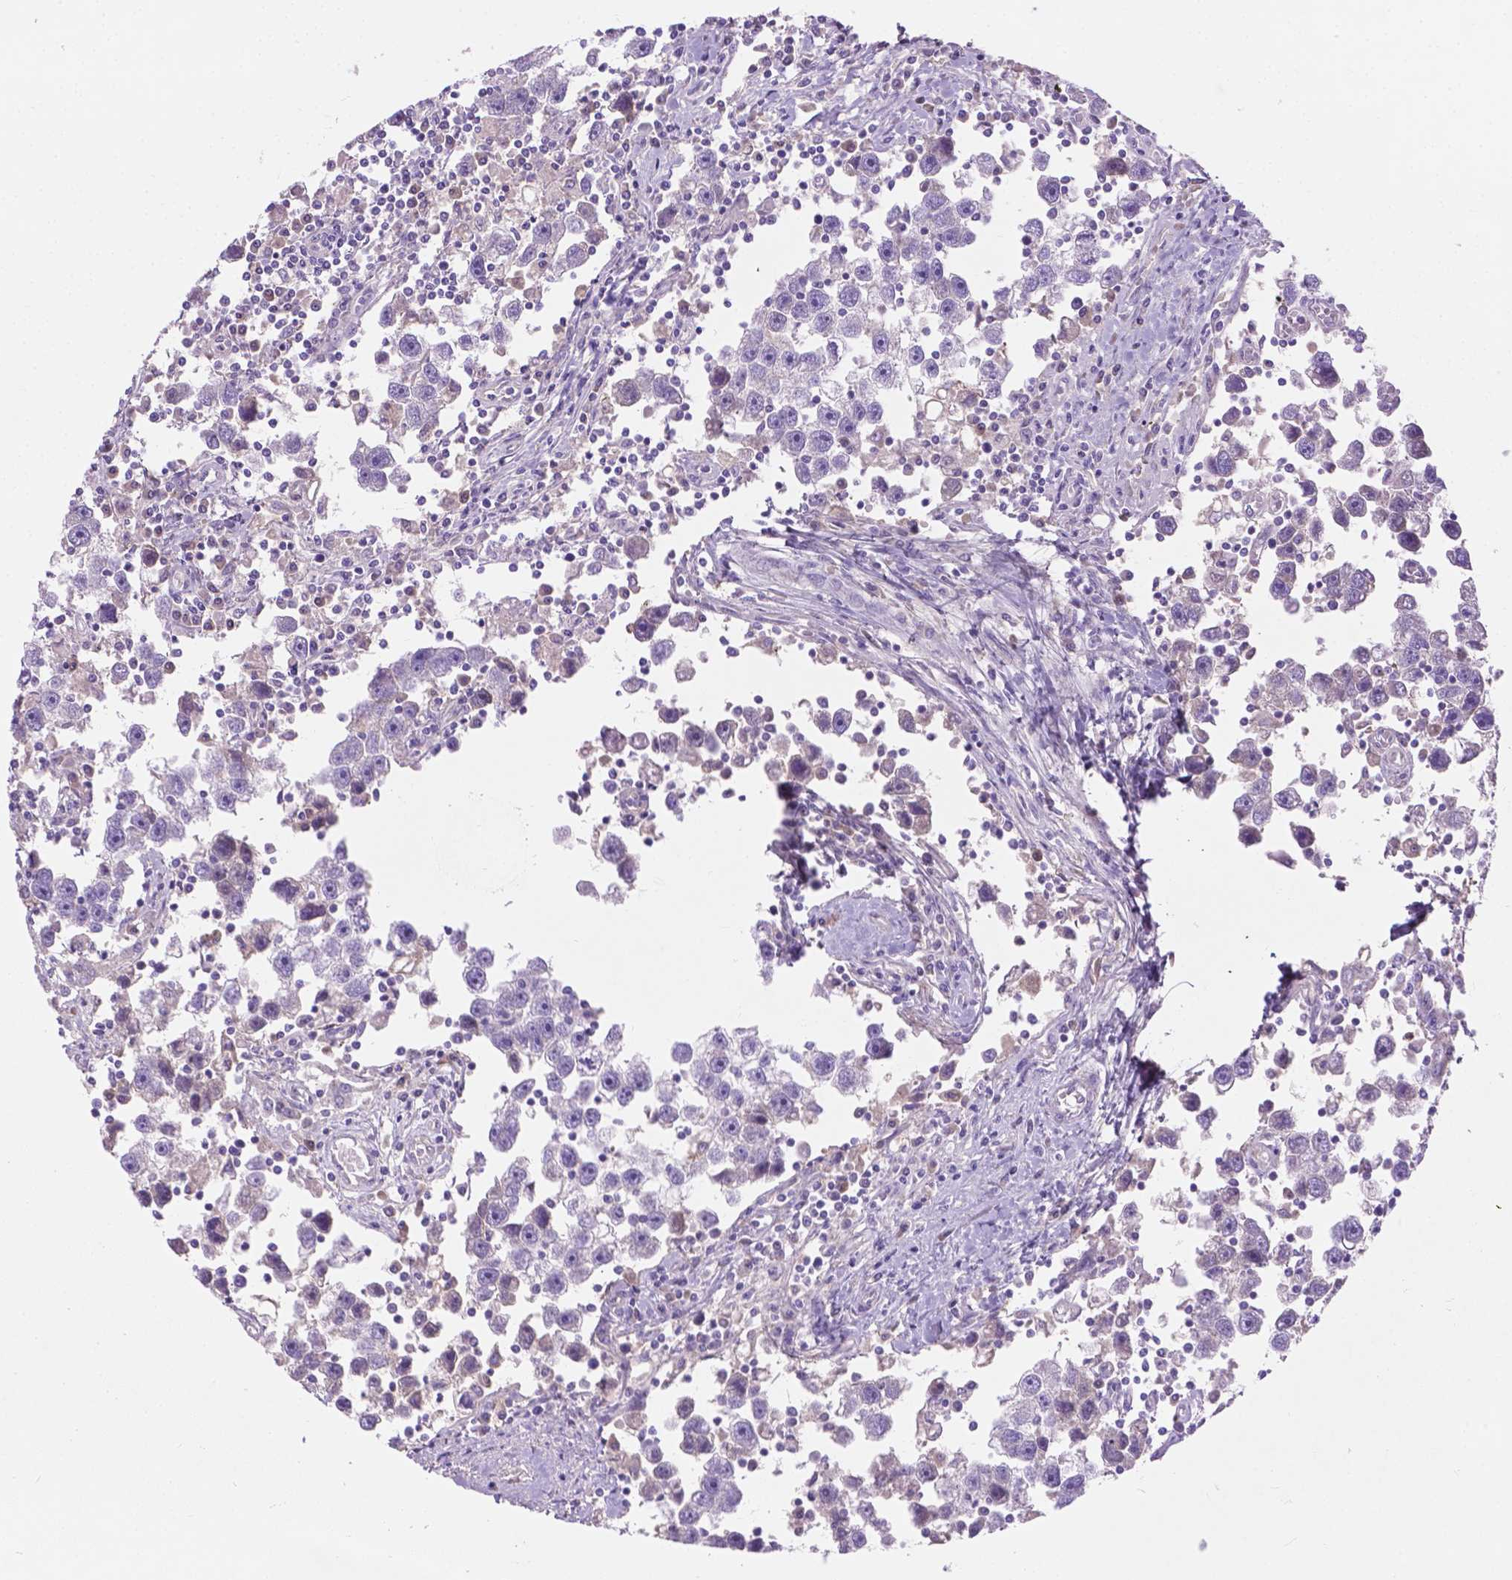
{"staining": {"intensity": "negative", "quantity": "none", "location": "none"}, "tissue": "testis cancer", "cell_type": "Tumor cells", "image_type": "cancer", "snomed": [{"axis": "morphology", "description": "Seminoma, NOS"}, {"axis": "topography", "description": "Testis"}], "caption": "Protein analysis of testis cancer (seminoma) demonstrates no significant staining in tumor cells.", "gene": "NOXO1", "patient": {"sex": "male", "age": 30}}